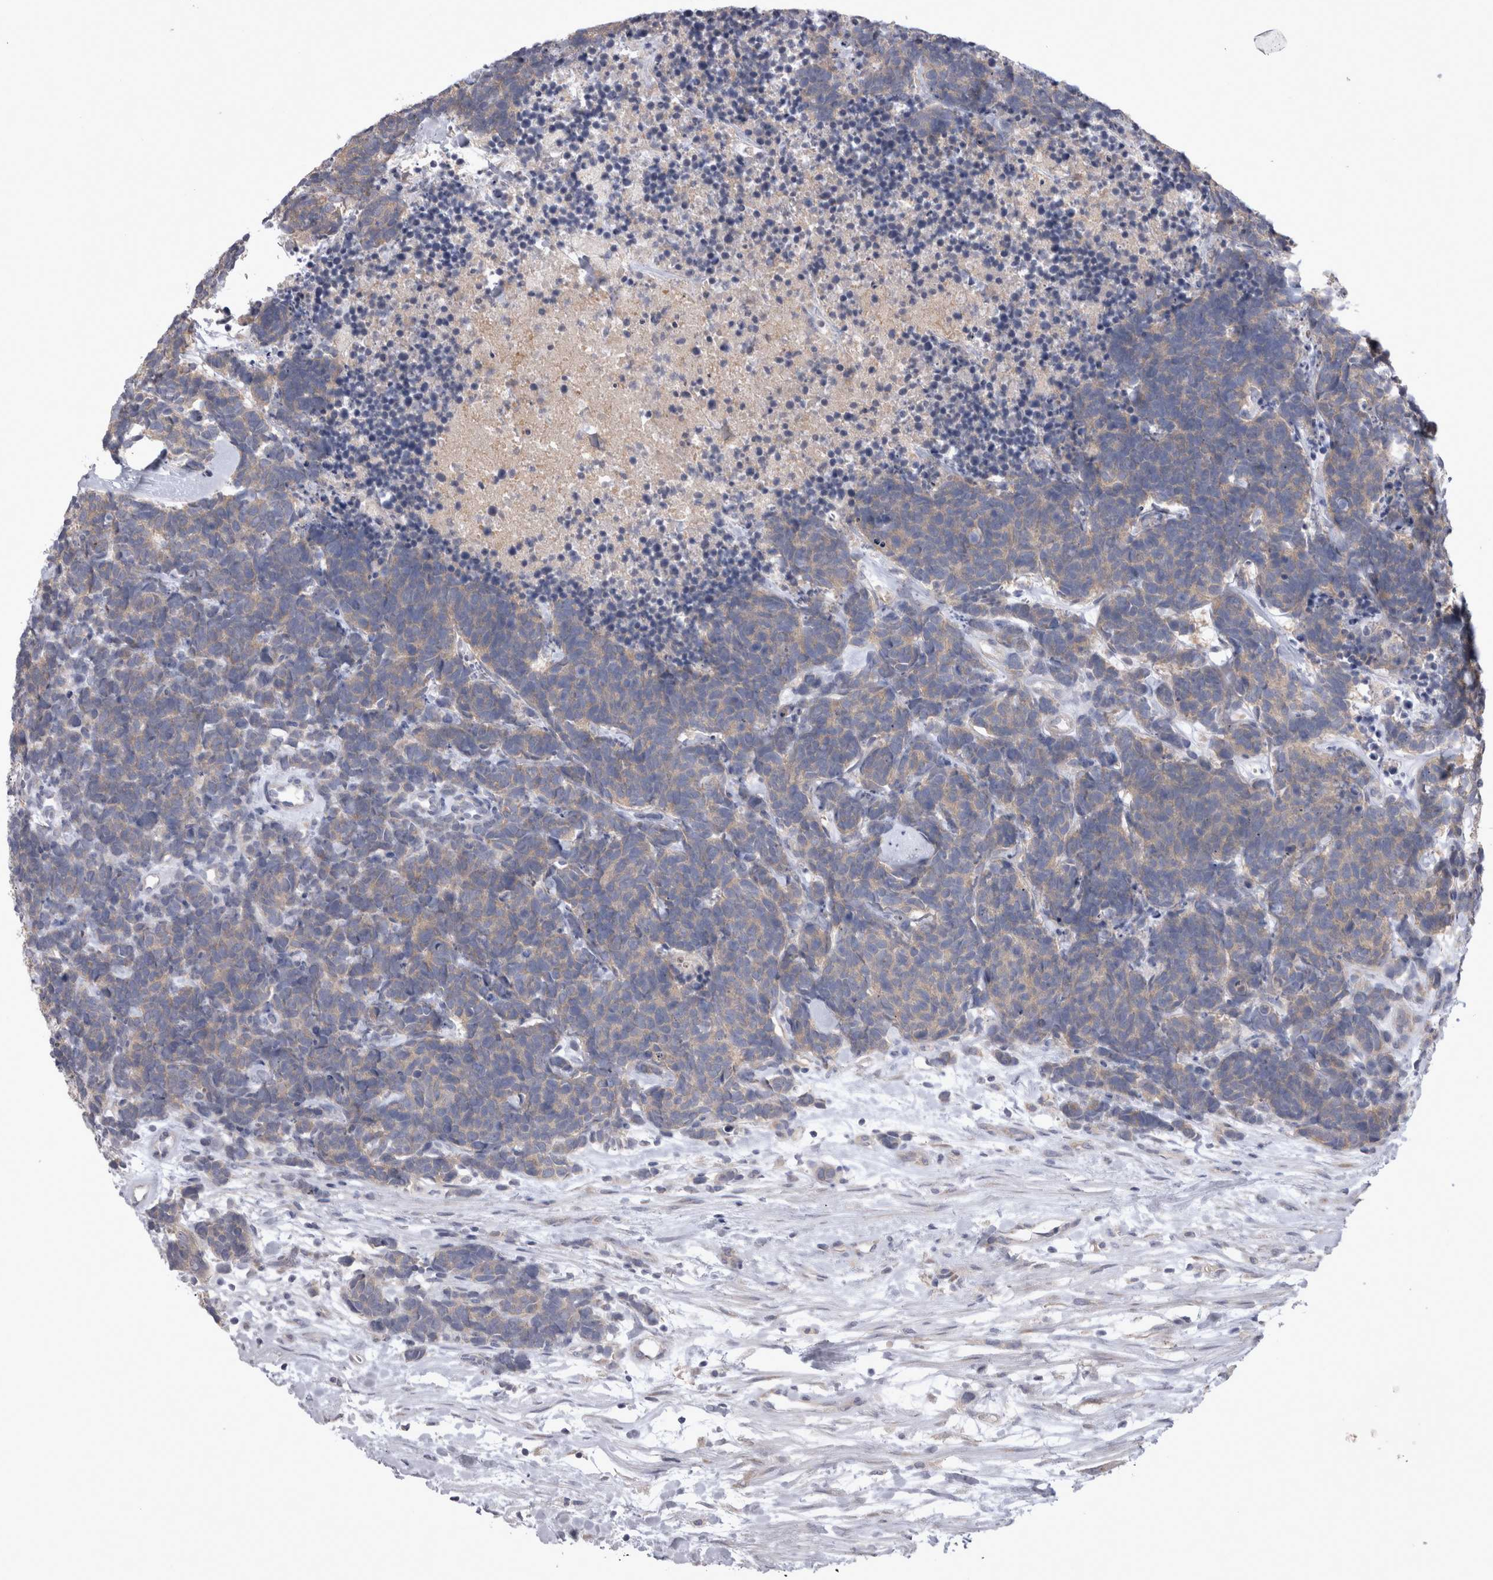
{"staining": {"intensity": "weak", "quantity": "<25%", "location": "cytoplasmic/membranous"}, "tissue": "carcinoid", "cell_type": "Tumor cells", "image_type": "cancer", "snomed": [{"axis": "morphology", "description": "Carcinoma, NOS"}, {"axis": "morphology", "description": "Carcinoid, malignant, NOS"}, {"axis": "topography", "description": "Urinary bladder"}], "caption": "Immunohistochemistry (IHC) of human carcinoid exhibits no positivity in tumor cells.", "gene": "LRRC40", "patient": {"sex": "male", "age": 57}}